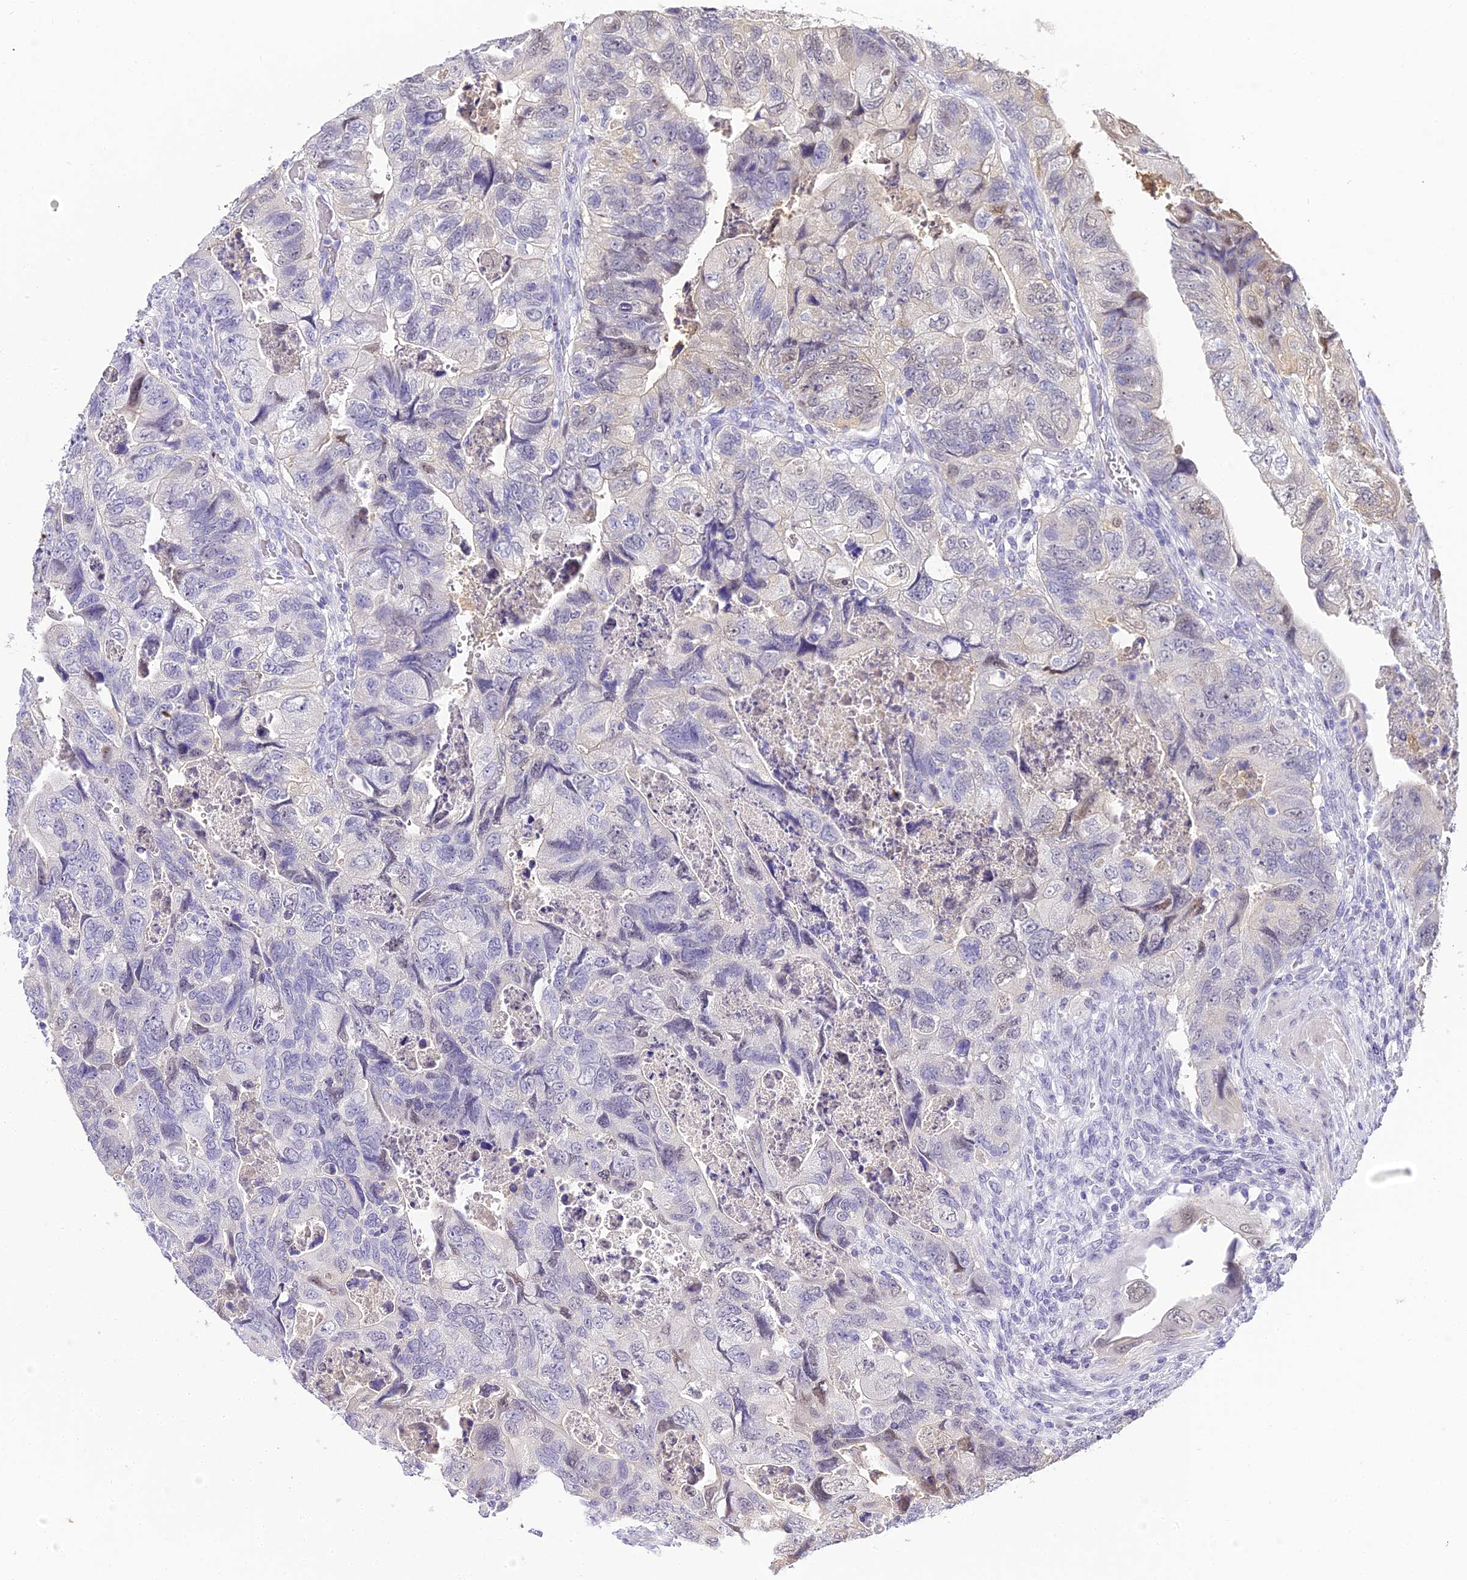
{"staining": {"intensity": "negative", "quantity": "none", "location": "none"}, "tissue": "colorectal cancer", "cell_type": "Tumor cells", "image_type": "cancer", "snomed": [{"axis": "morphology", "description": "Adenocarcinoma, NOS"}, {"axis": "topography", "description": "Rectum"}], "caption": "Colorectal adenocarcinoma was stained to show a protein in brown. There is no significant positivity in tumor cells.", "gene": "ABHD14A-ACY1", "patient": {"sex": "male", "age": 63}}